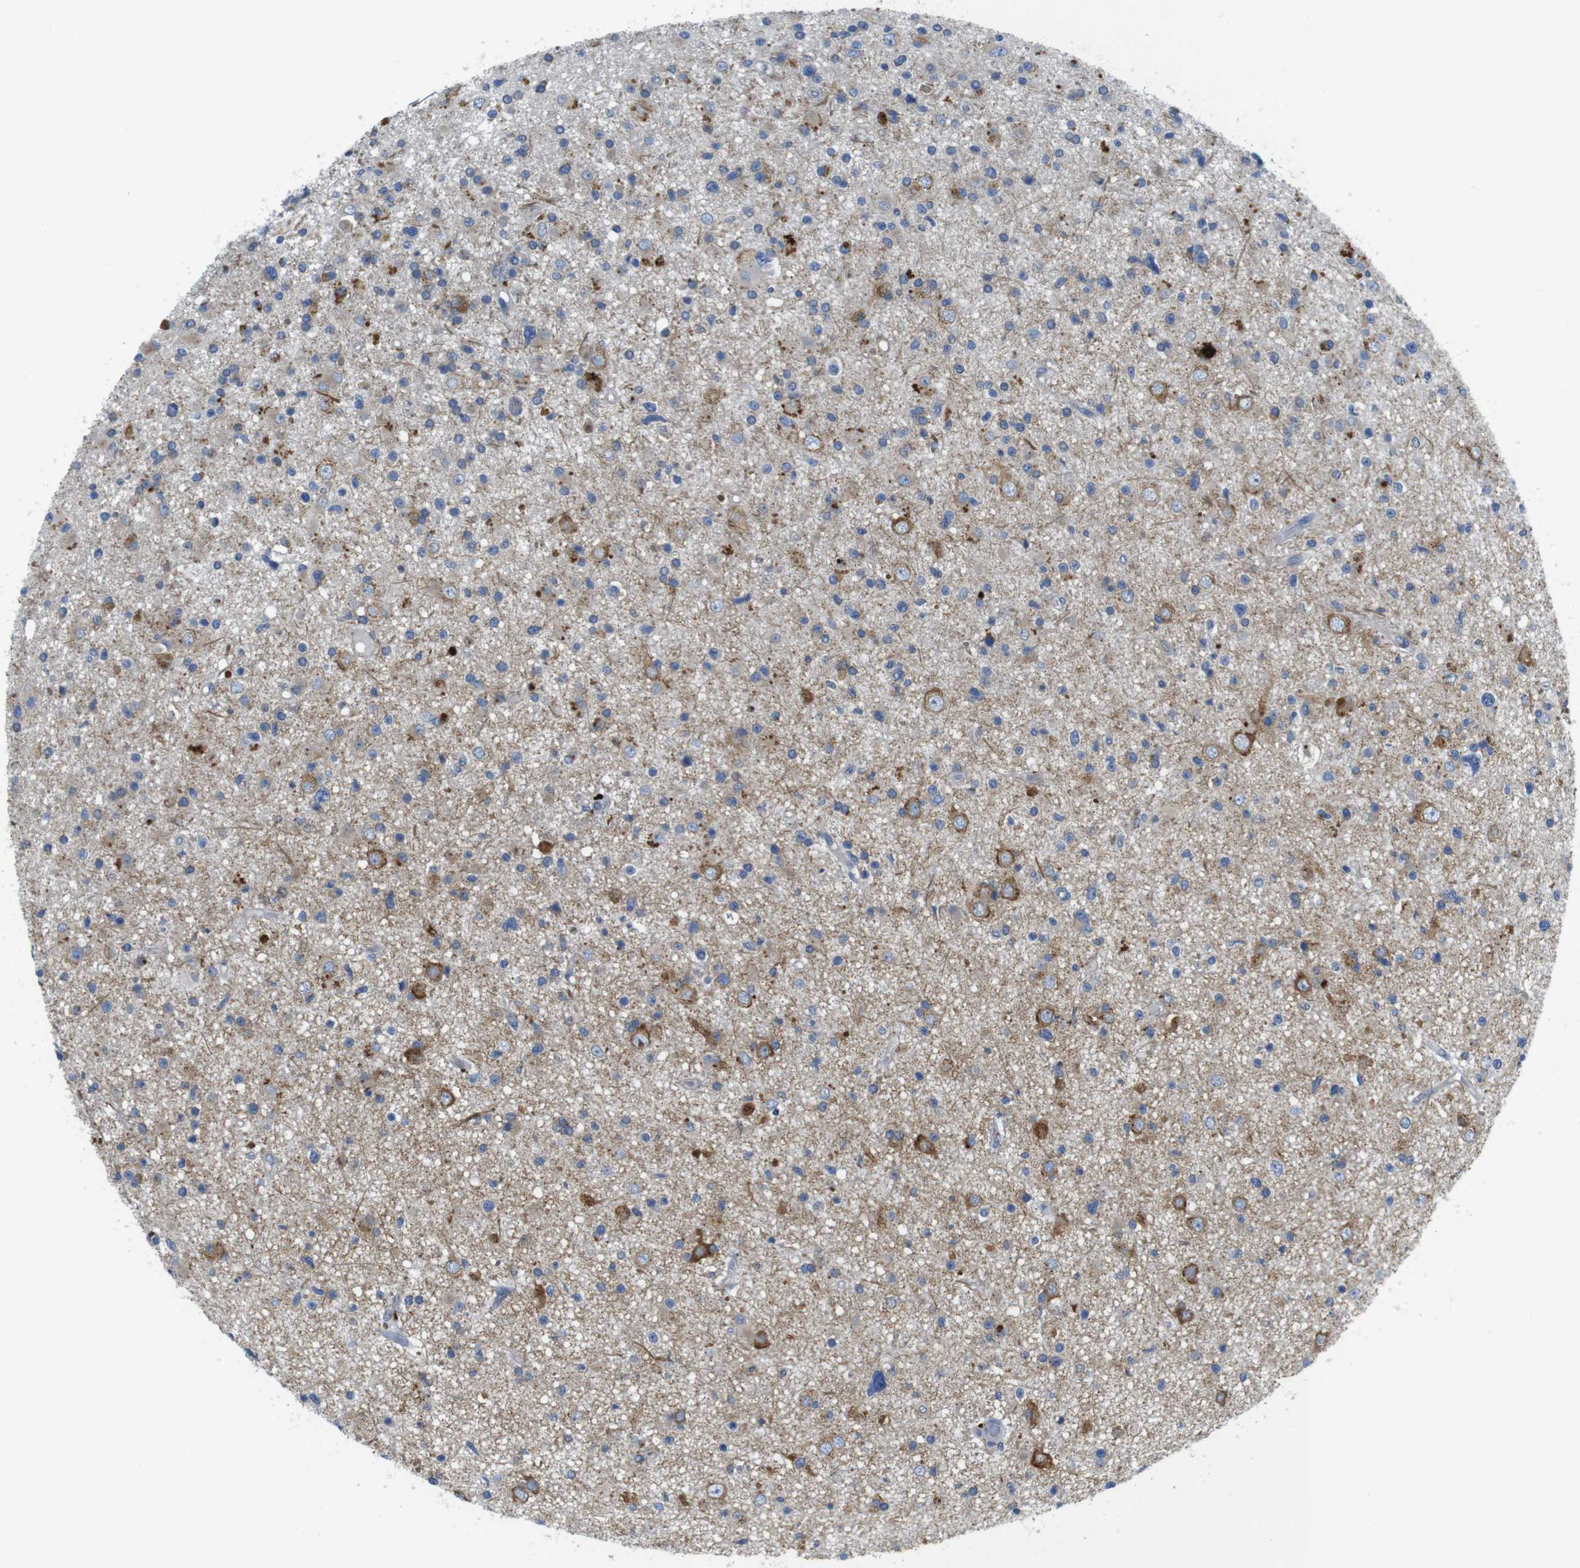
{"staining": {"intensity": "moderate", "quantity": ">75%", "location": "cytoplasmic/membranous"}, "tissue": "glioma", "cell_type": "Tumor cells", "image_type": "cancer", "snomed": [{"axis": "morphology", "description": "Glioma, malignant, High grade"}, {"axis": "topography", "description": "Brain"}], "caption": "Tumor cells exhibit medium levels of moderate cytoplasmic/membranous staining in approximately >75% of cells in malignant high-grade glioma.", "gene": "TMEM234", "patient": {"sex": "male", "age": 33}}